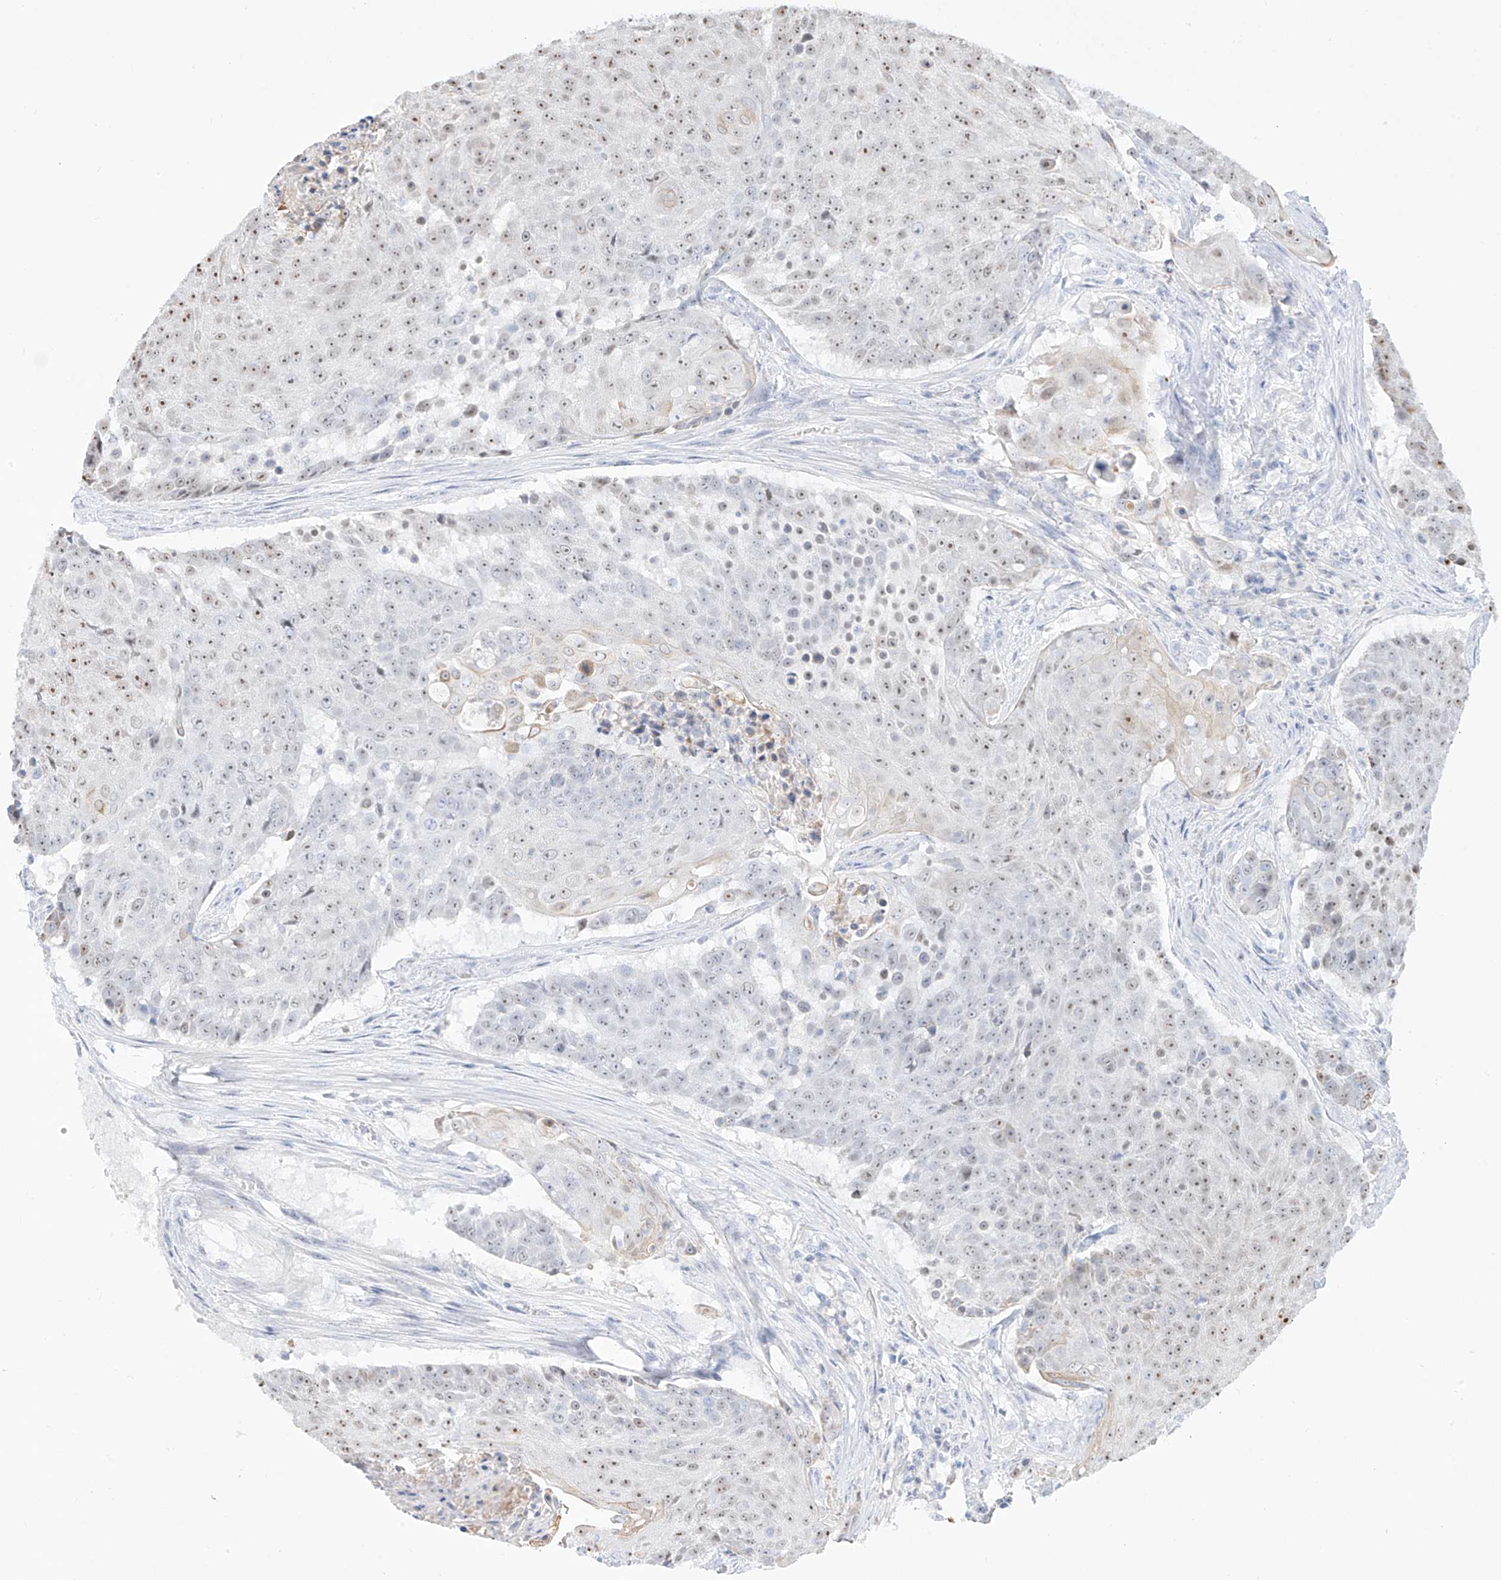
{"staining": {"intensity": "weak", "quantity": "25%-75%", "location": "nuclear"}, "tissue": "urothelial cancer", "cell_type": "Tumor cells", "image_type": "cancer", "snomed": [{"axis": "morphology", "description": "Urothelial carcinoma, High grade"}, {"axis": "topography", "description": "Urinary bladder"}], "caption": "The photomicrograph exhibits a brown stain indicating the presence of a protein in the nuclear of tumor cells in urothelial carcinoma (high-grade).", "gene": "SNU13", "patient": {"sex": "female", "age": 63}}